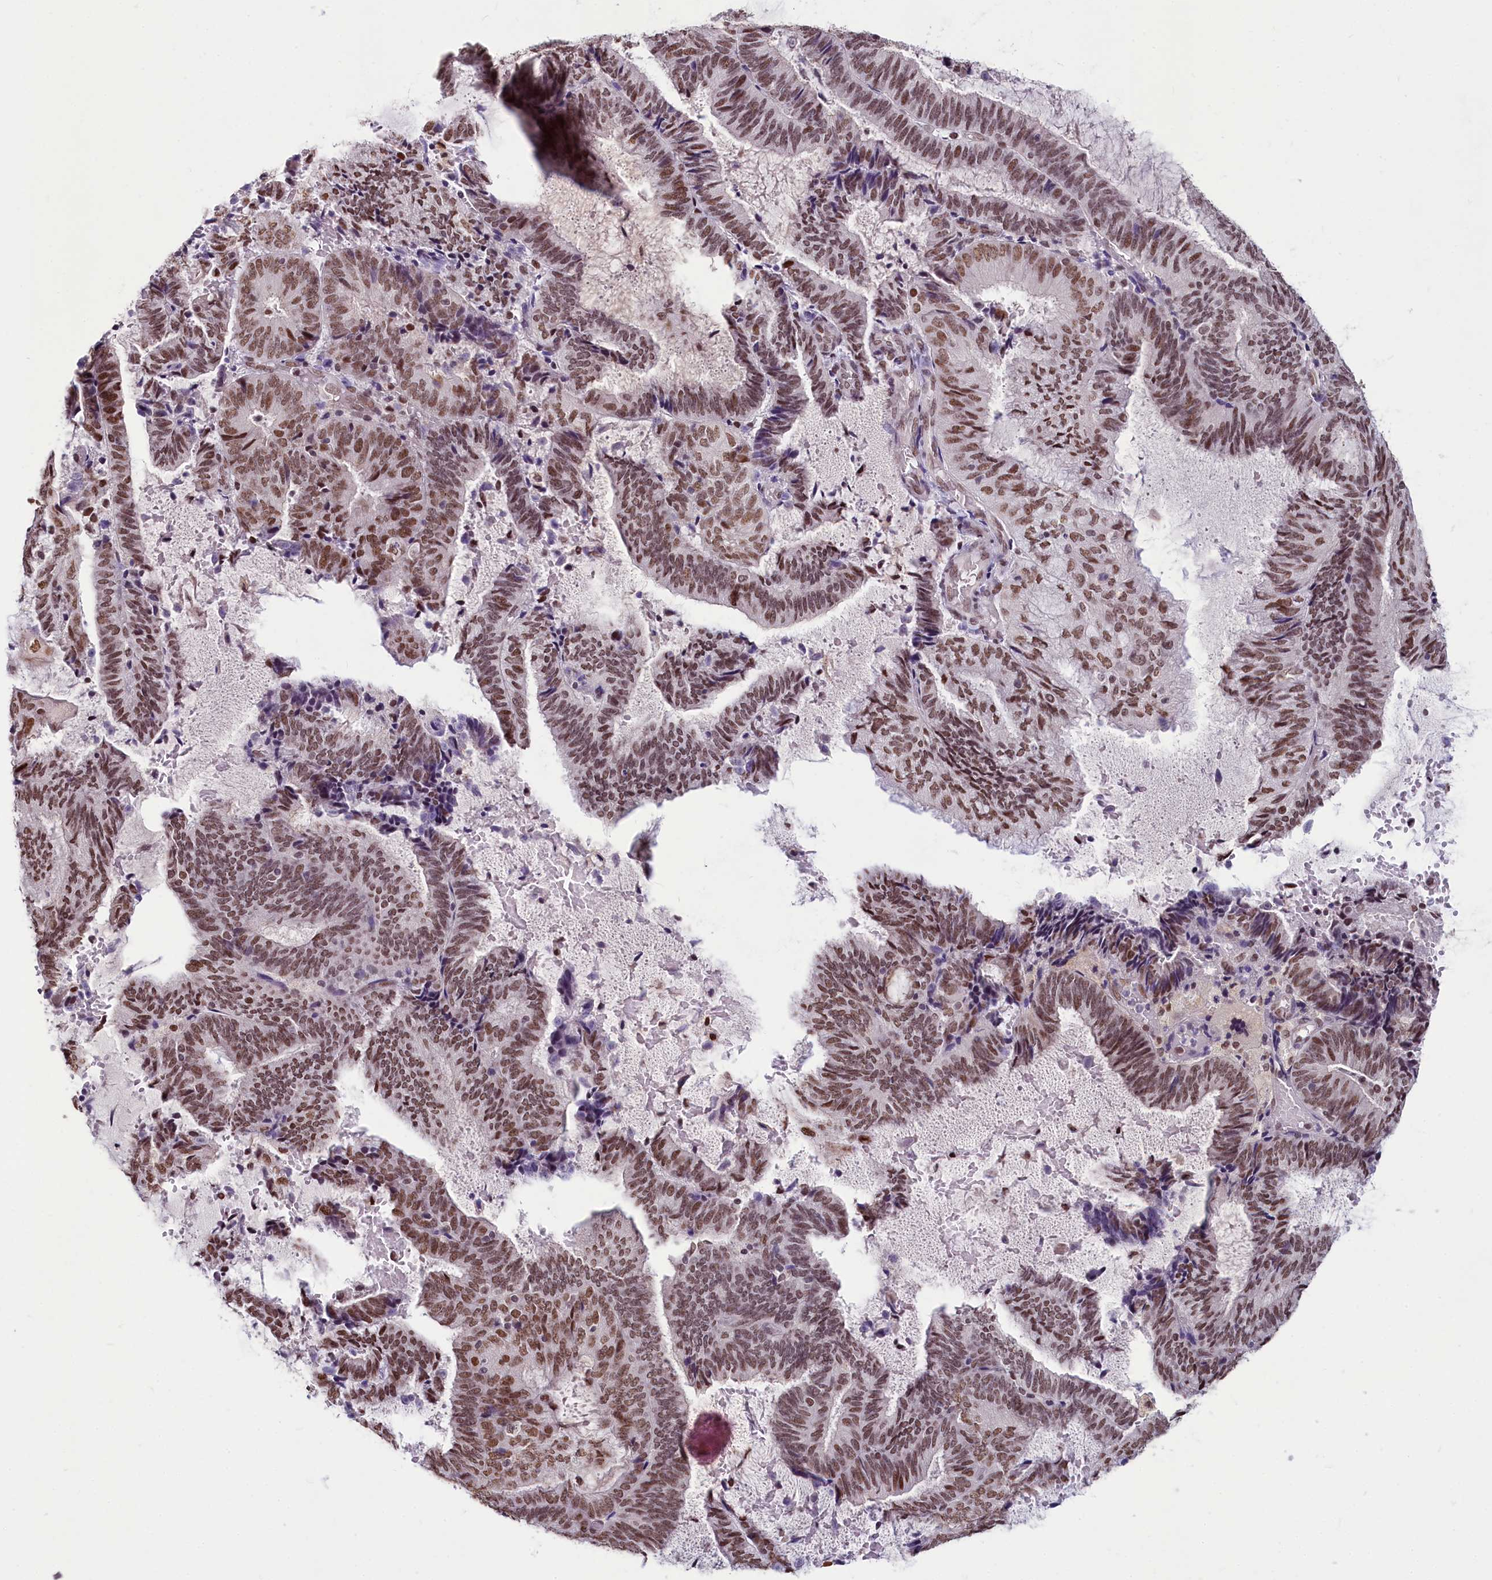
{"staining": {"intensity": "moderate", "quantity": ">75%", "location": "nuclear"}, "tissue": "endometrial cancer", "cell_type": "Tumor cells", "image_type": "cancer", "snomed": [{"axis": "morphology", "description": "Adenocarcinoma, NOS"}, {"axis": "topography", "description": "Endometrium"}], "caption": "The micrograph exhibits a brown stain indicating the presence of a protein in the nuclear of tumor cells in endometrial cancer (adenocarcinoma). The staining was performed using DAB (3,3'-diaminobenzidine), with brown indicating positive protein expression. Nuclei are stained blue with hematoxylin.", "gene": "PARPBP", "patient": {"sex": "female", "age": 81}}